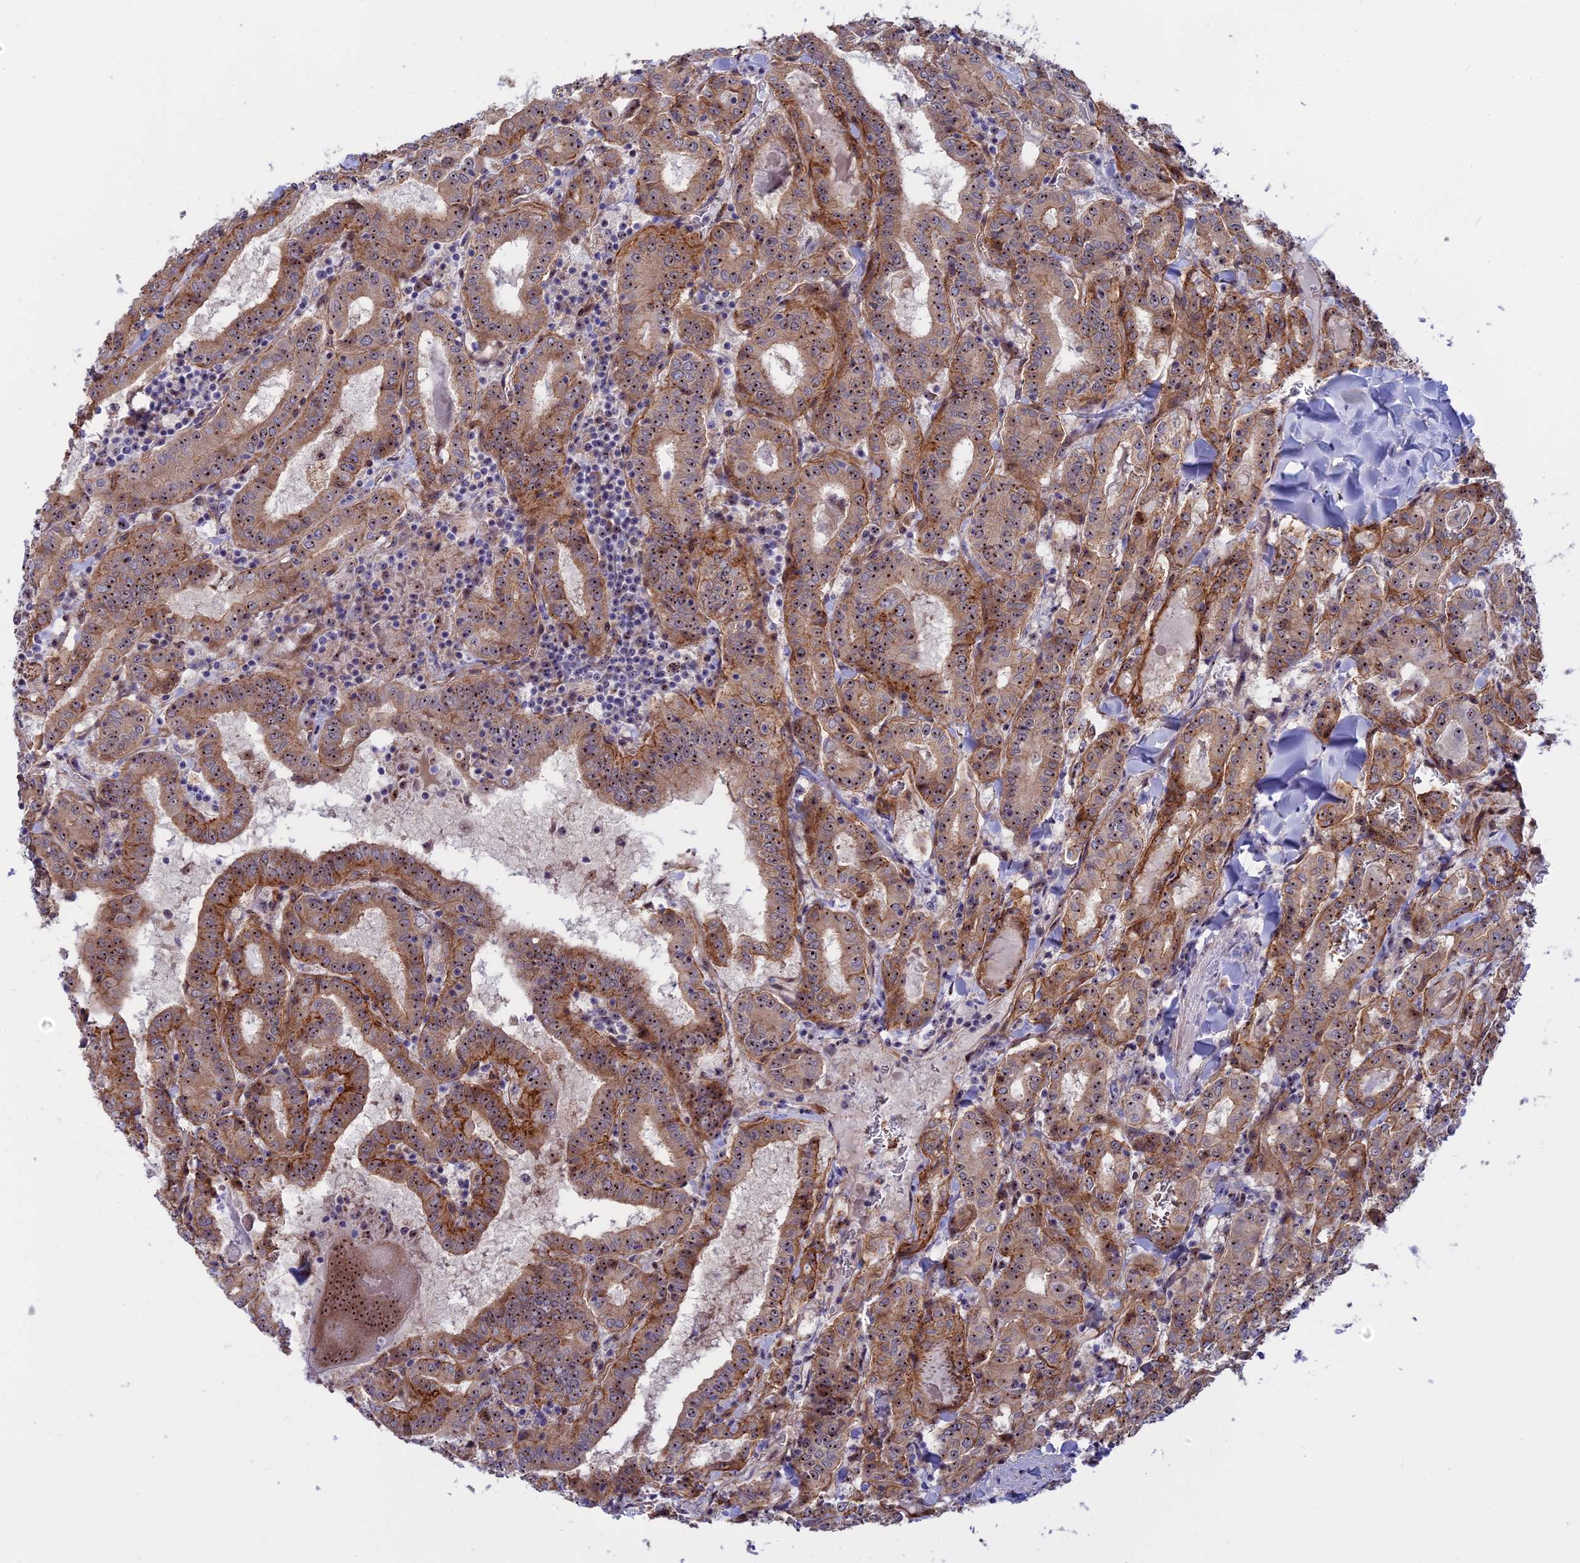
{"staining": {"intensity": "moderate", "quantity": ">75%", "location": "cytoplasmic/membranous,nuclear"}, "tissue": "thyroid cancer", "cell_type": "Tumor cells", "image_type": "cancer", "snomed": [{"axis": "morphology", "description": "Papillary adenocarcinoma, NOS"}, {"axis": "topography", "description": "Thyroid gland"}], "caption": "Papillary adenocarcinoma (thyroid) was stained to show a protein in brown. There is medium levels of moderate cytoplasmic/membranous and nuclear staining in about >75% of tumor cells. (DAB (3,3'-diaminobenzidine) = brown stain, brightfield microscopy at high magnification).", "gene": "DBNDD1", "patient": {"sex": "female", "age": 72}}